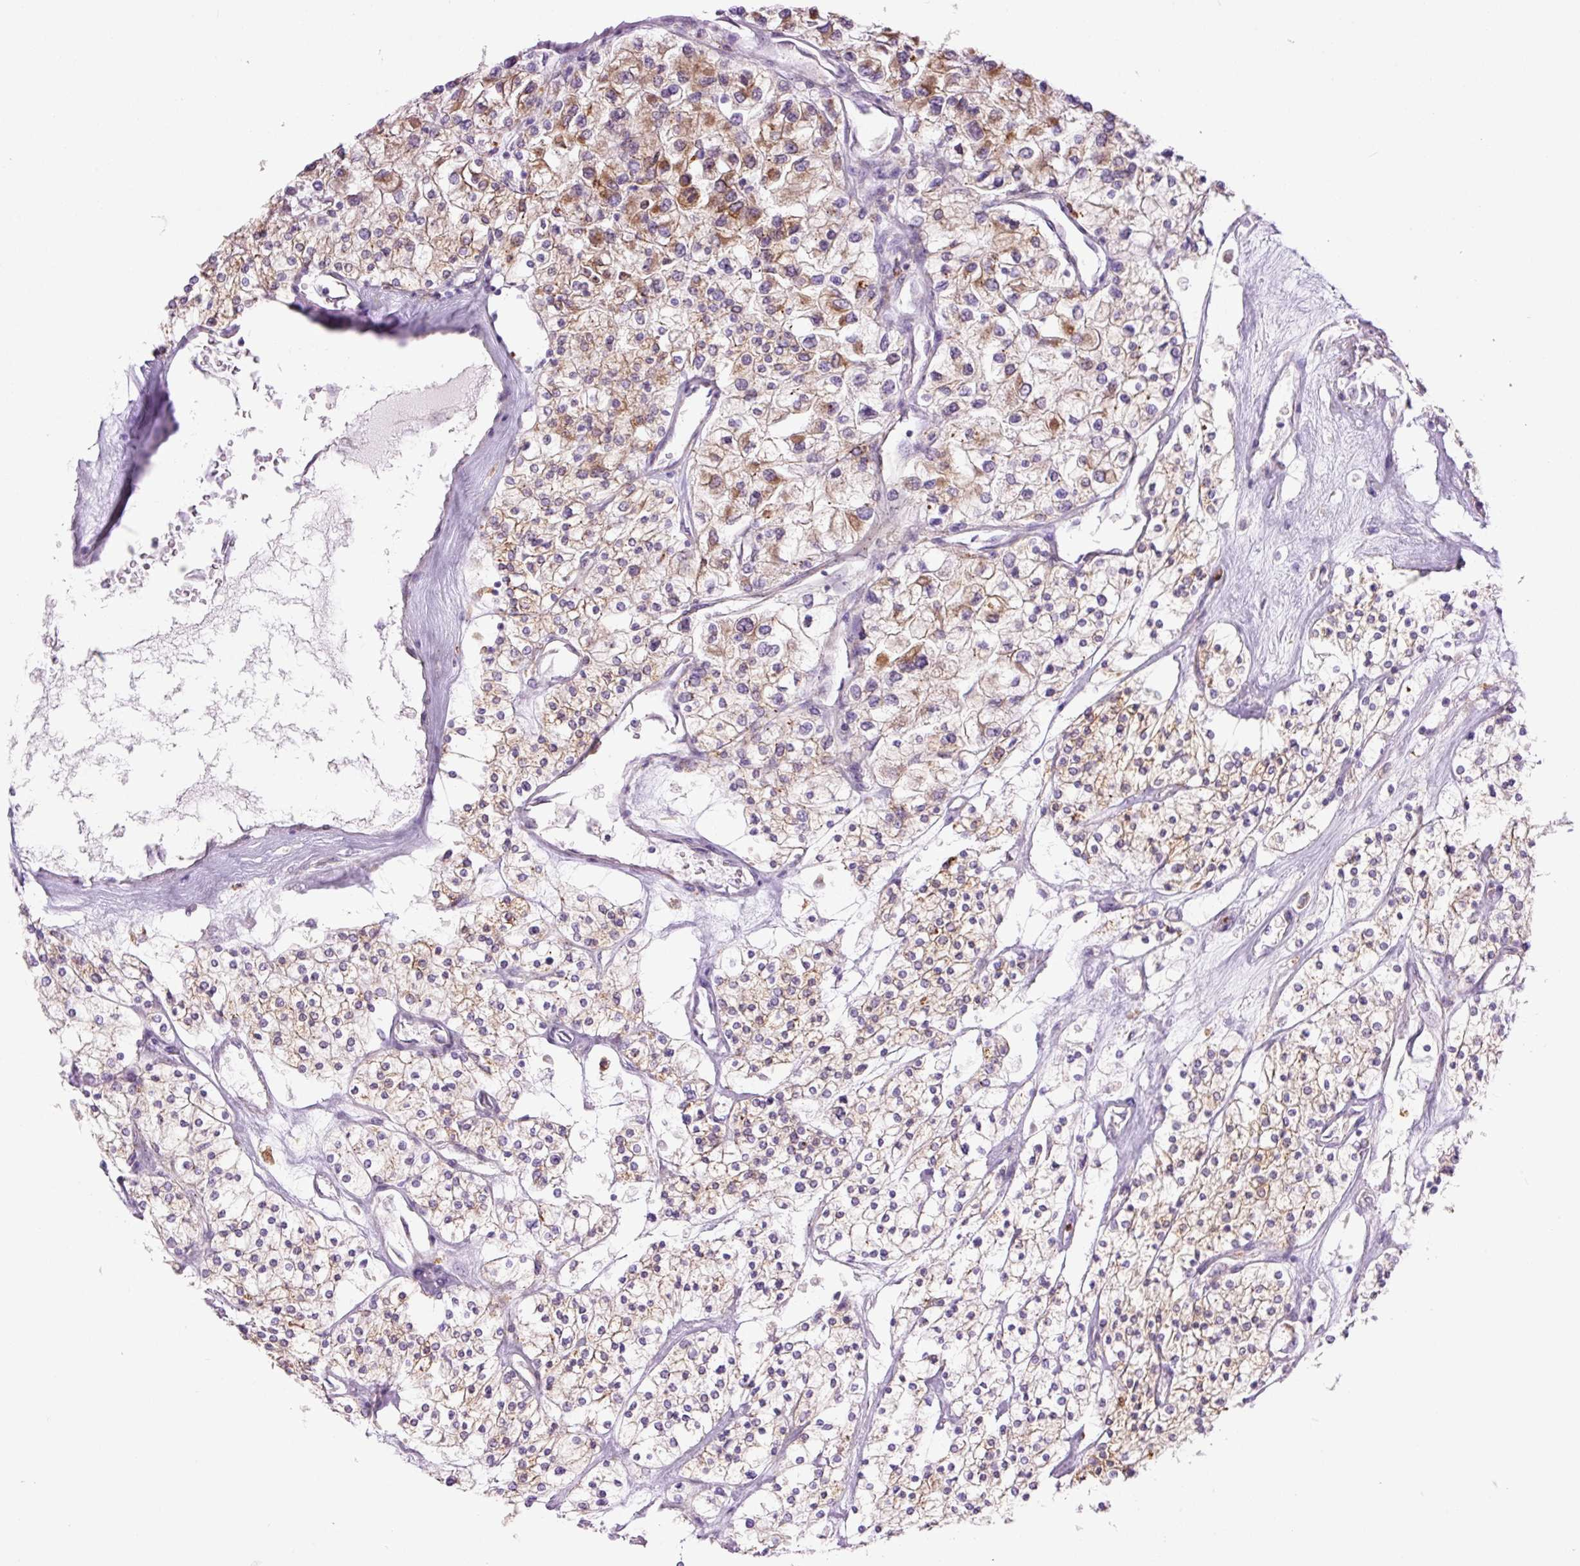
{"staining": {"intensity": "moderate", "quantity": "<25%", "location": "cytoplasmic/membranous"}, "tissue": "renal cancer", "cell_type": "Tumor cells", "image_type": "cancer", "snomed": [{"axis": "morphology", "description": "Adenocarcinoma, NOS"}, {"axis": "topography", "description": "Kidney"}], "caption": "Moderate cytoplasmic/membranous expression is present in approximately <25% of tumor cells in renal cancer.", "gene": "SH2D6", "patient": {"sex": "male", "age": 80}}